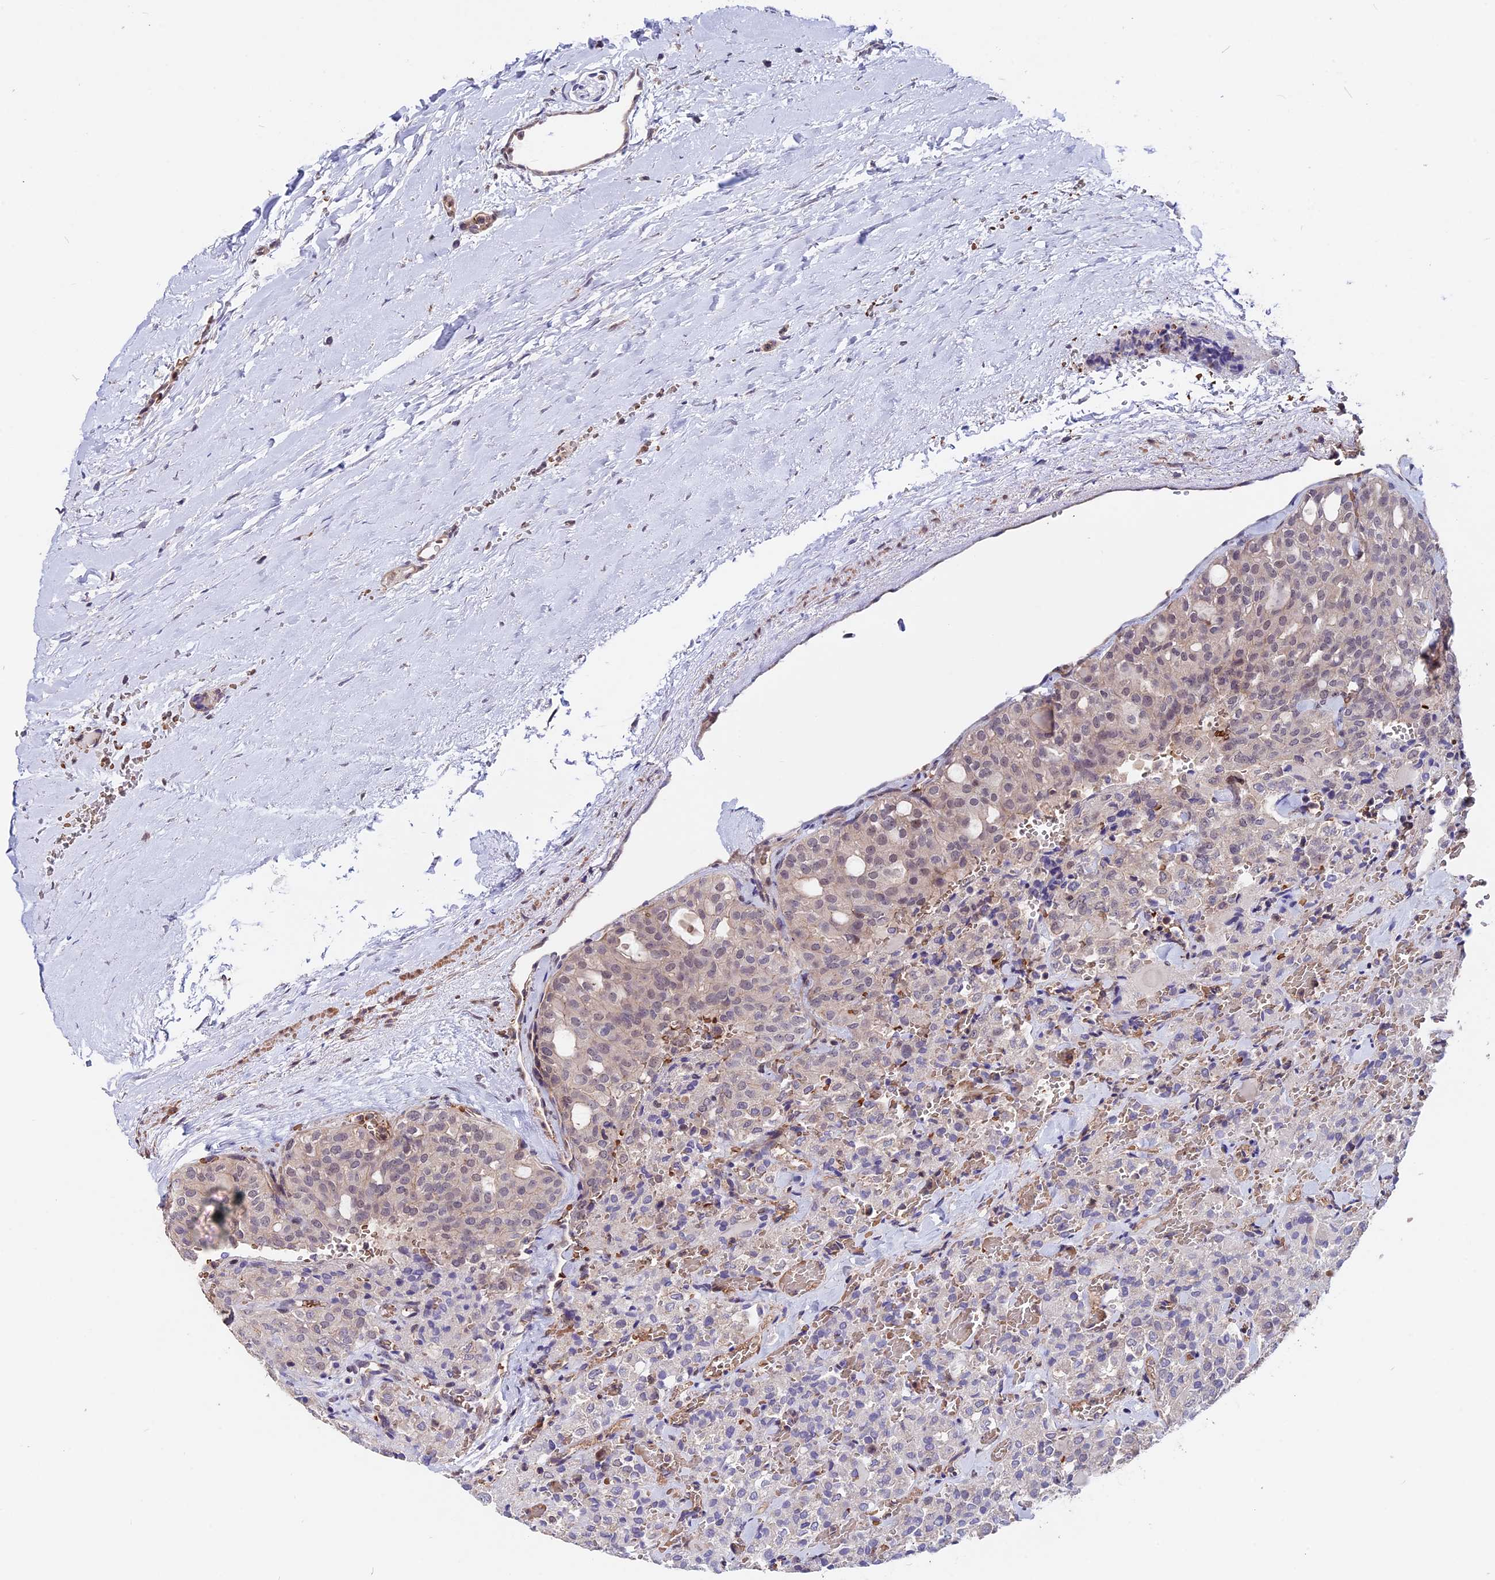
{"staining": {"intensity": "negative", "quantity": "none", "location": "none"}, "tissue": "thyroid cancer", "cell_type": "Tumor cells", "image_type": "cancer", "snomed": [{"axis": "morphology", "description": "Follicular adenoma carcinoma, NOS"}, {"axis": "topography", "description": "Thyroid gland"}], "caption": "This is an immunohistochemistry photomicrograph of thyroid cancer (follicular adenoma carcinoma). There is no expression in tumor cells.", "gene": "ZC3H10", "patient": {"sex": "male", "age": 75}}